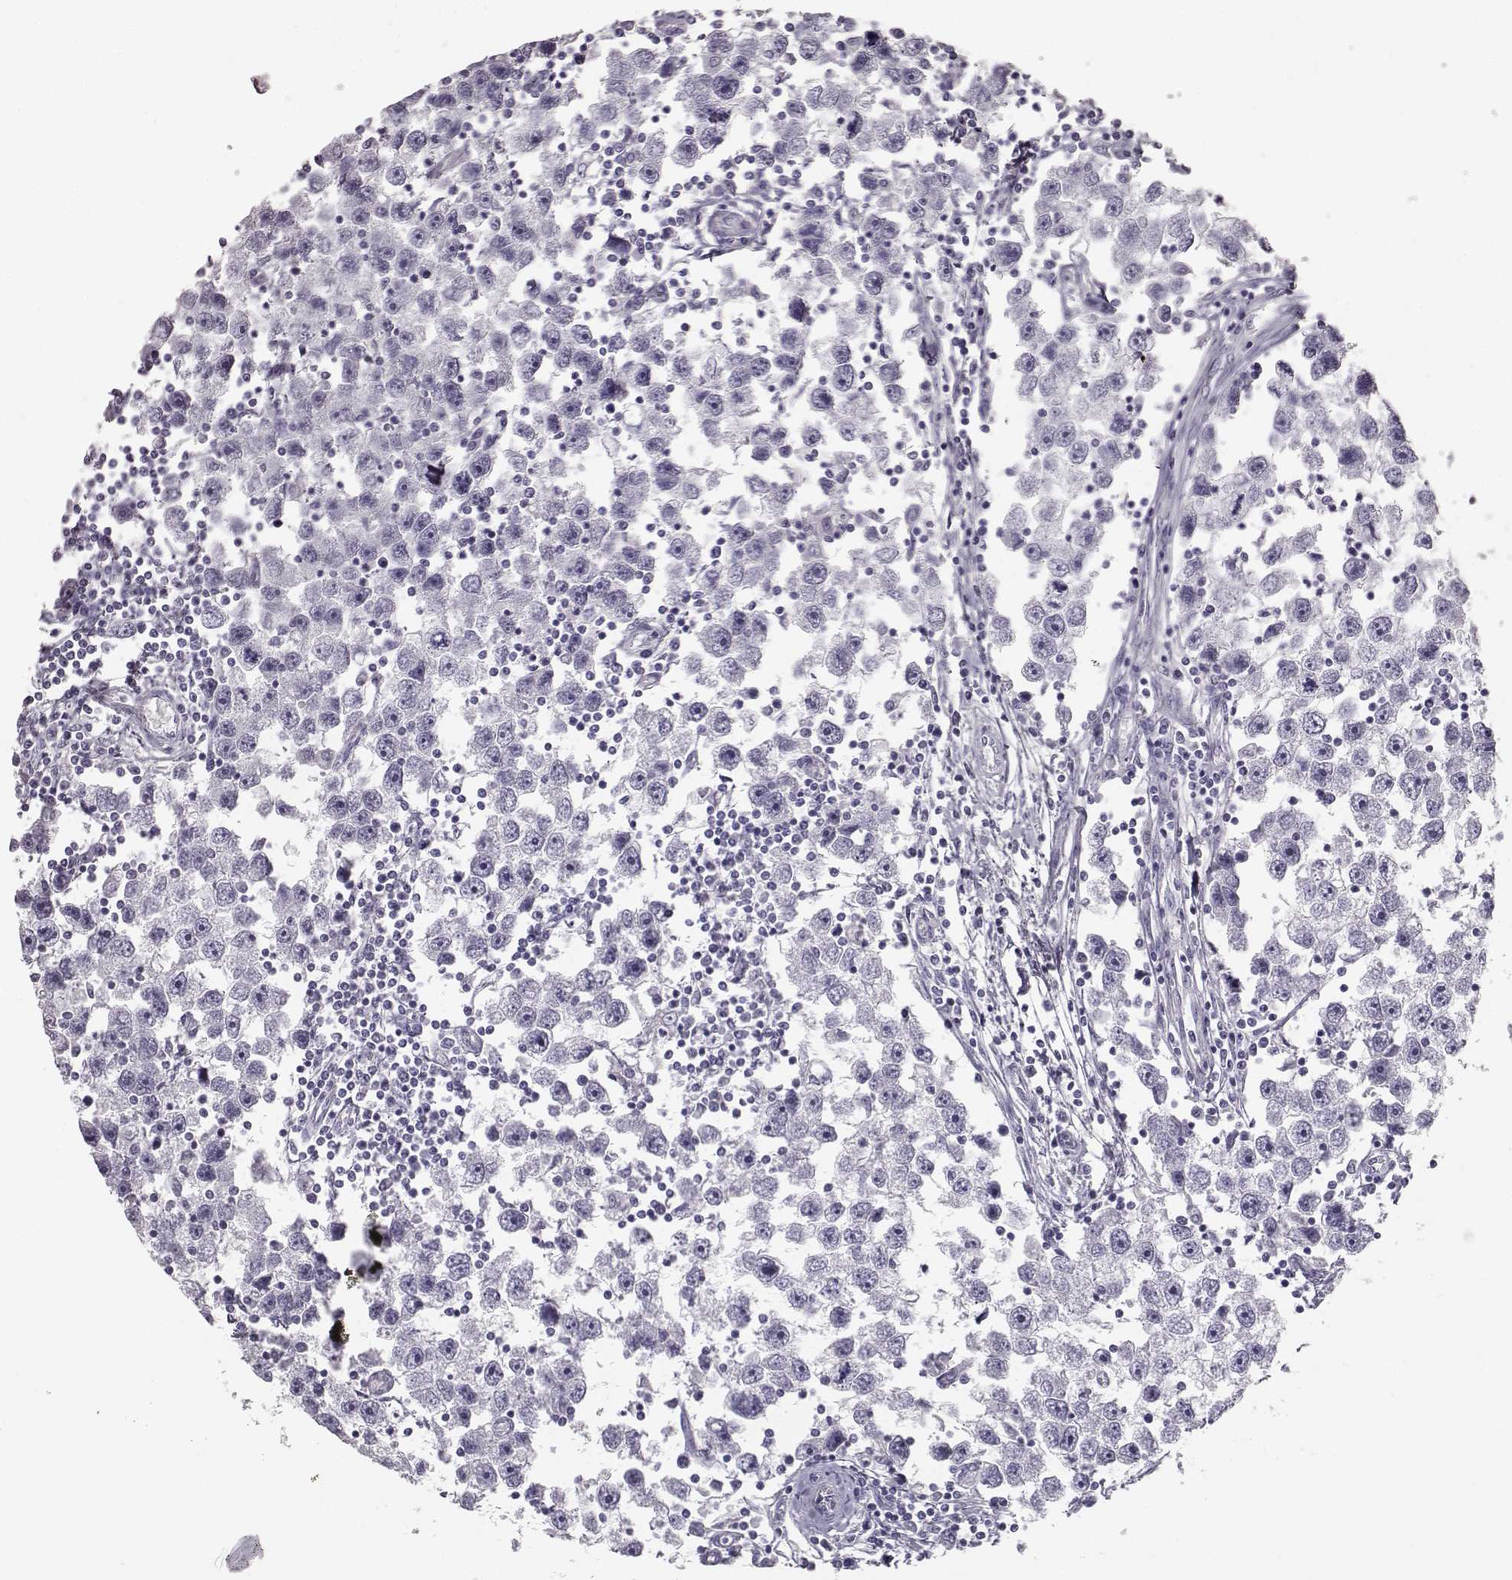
{"staining": {"intensity": "negative", "quantity": "none", "location": "none"}, "tissue": "testis cancer", "cell_type": "Tumor cells", "image_type": "cancer", "snomed": [{"axis": "morphology", "description": "Seminoma, NOS"}, {"axis": "topography", "description": "Testis"}], "caption": "Human testis cancer stained for a protein using IHC demonstrates no expression in tumor cells.", "gene": "NPTXR", "patient": {"sex": "male", "age": 30}}